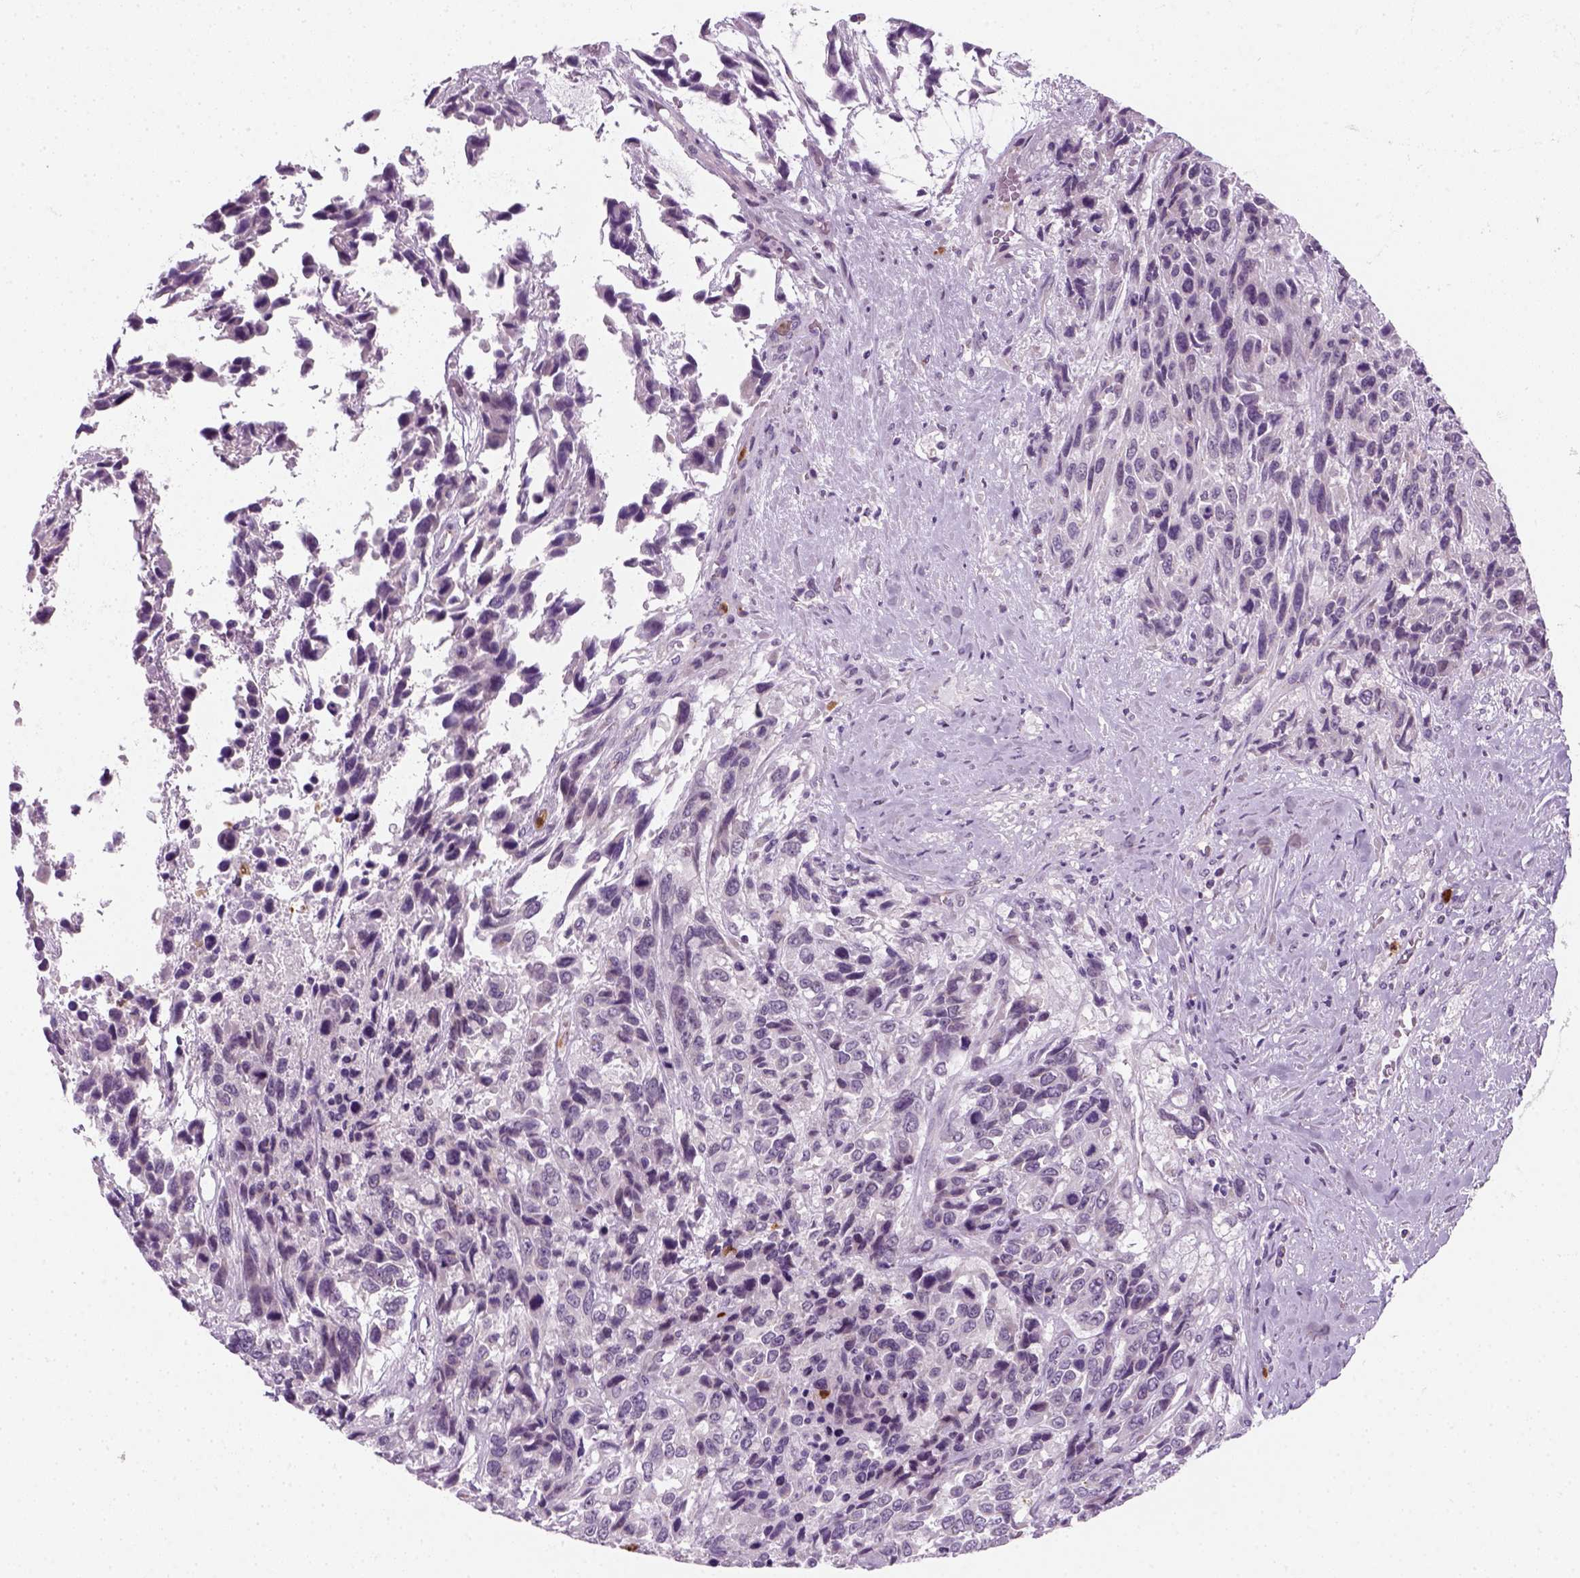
{"staining": {"intensity": "negative", "quantity": "none", "location": "none"}, "tissue": "urothelial cancer", "cell_type": "Tumor cells", "image_type": "cancer", "snomed": [{"axis": "morphology", "description": "Urothelial carcinoma, High grade"}, {"axis": "topography", "description": "Urinary bladder"}], "caption": "Micrograph shows no significant protein staining in tumor cells of urothelial carcinoma (high-grade).", "gene": "IL4", "patient": {"sex": "female", "age": 70}}